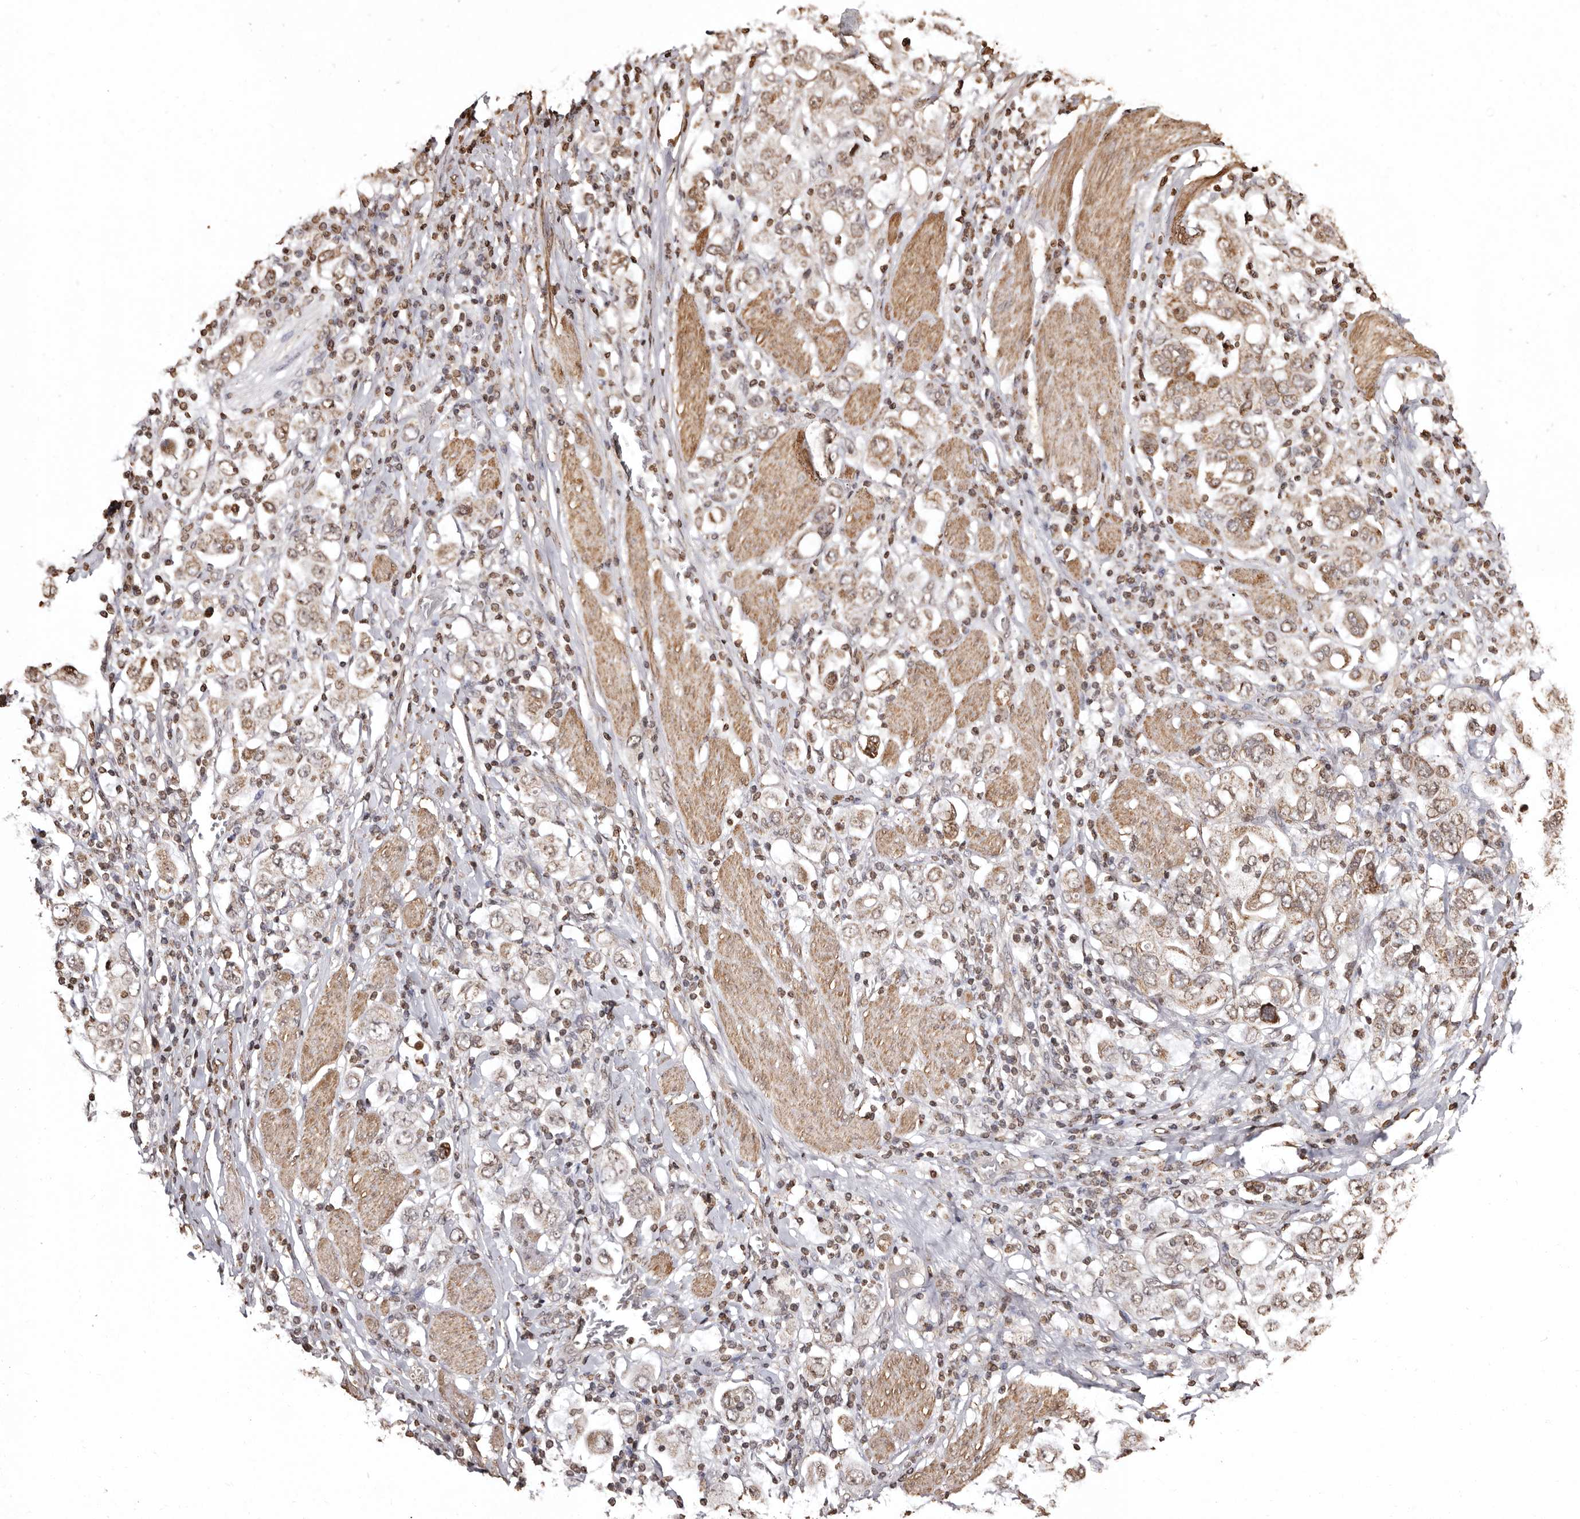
{"staining": {"intensity": "weak", "quantity": "25%-75%", "location": "cytoplasmic/membranous"}, "tissue": "stomach cancer", "cell_type": "Tumor cells", "image_type": "cancer", "snomed": [{"axis": "morphology", "description": "Adenocarcinoma, NOS"}, {"axis": "topography", "description": "Stomach, upper"}], "caption": "Protein expression analysis of human adenocarcinoma (stomach) reveals weak cytoplasmic/membranous positivity in approximately 25%-75% of tumor cells.", "gene": "CCDC190", "patient": {"sex": "male", "age": 62}}